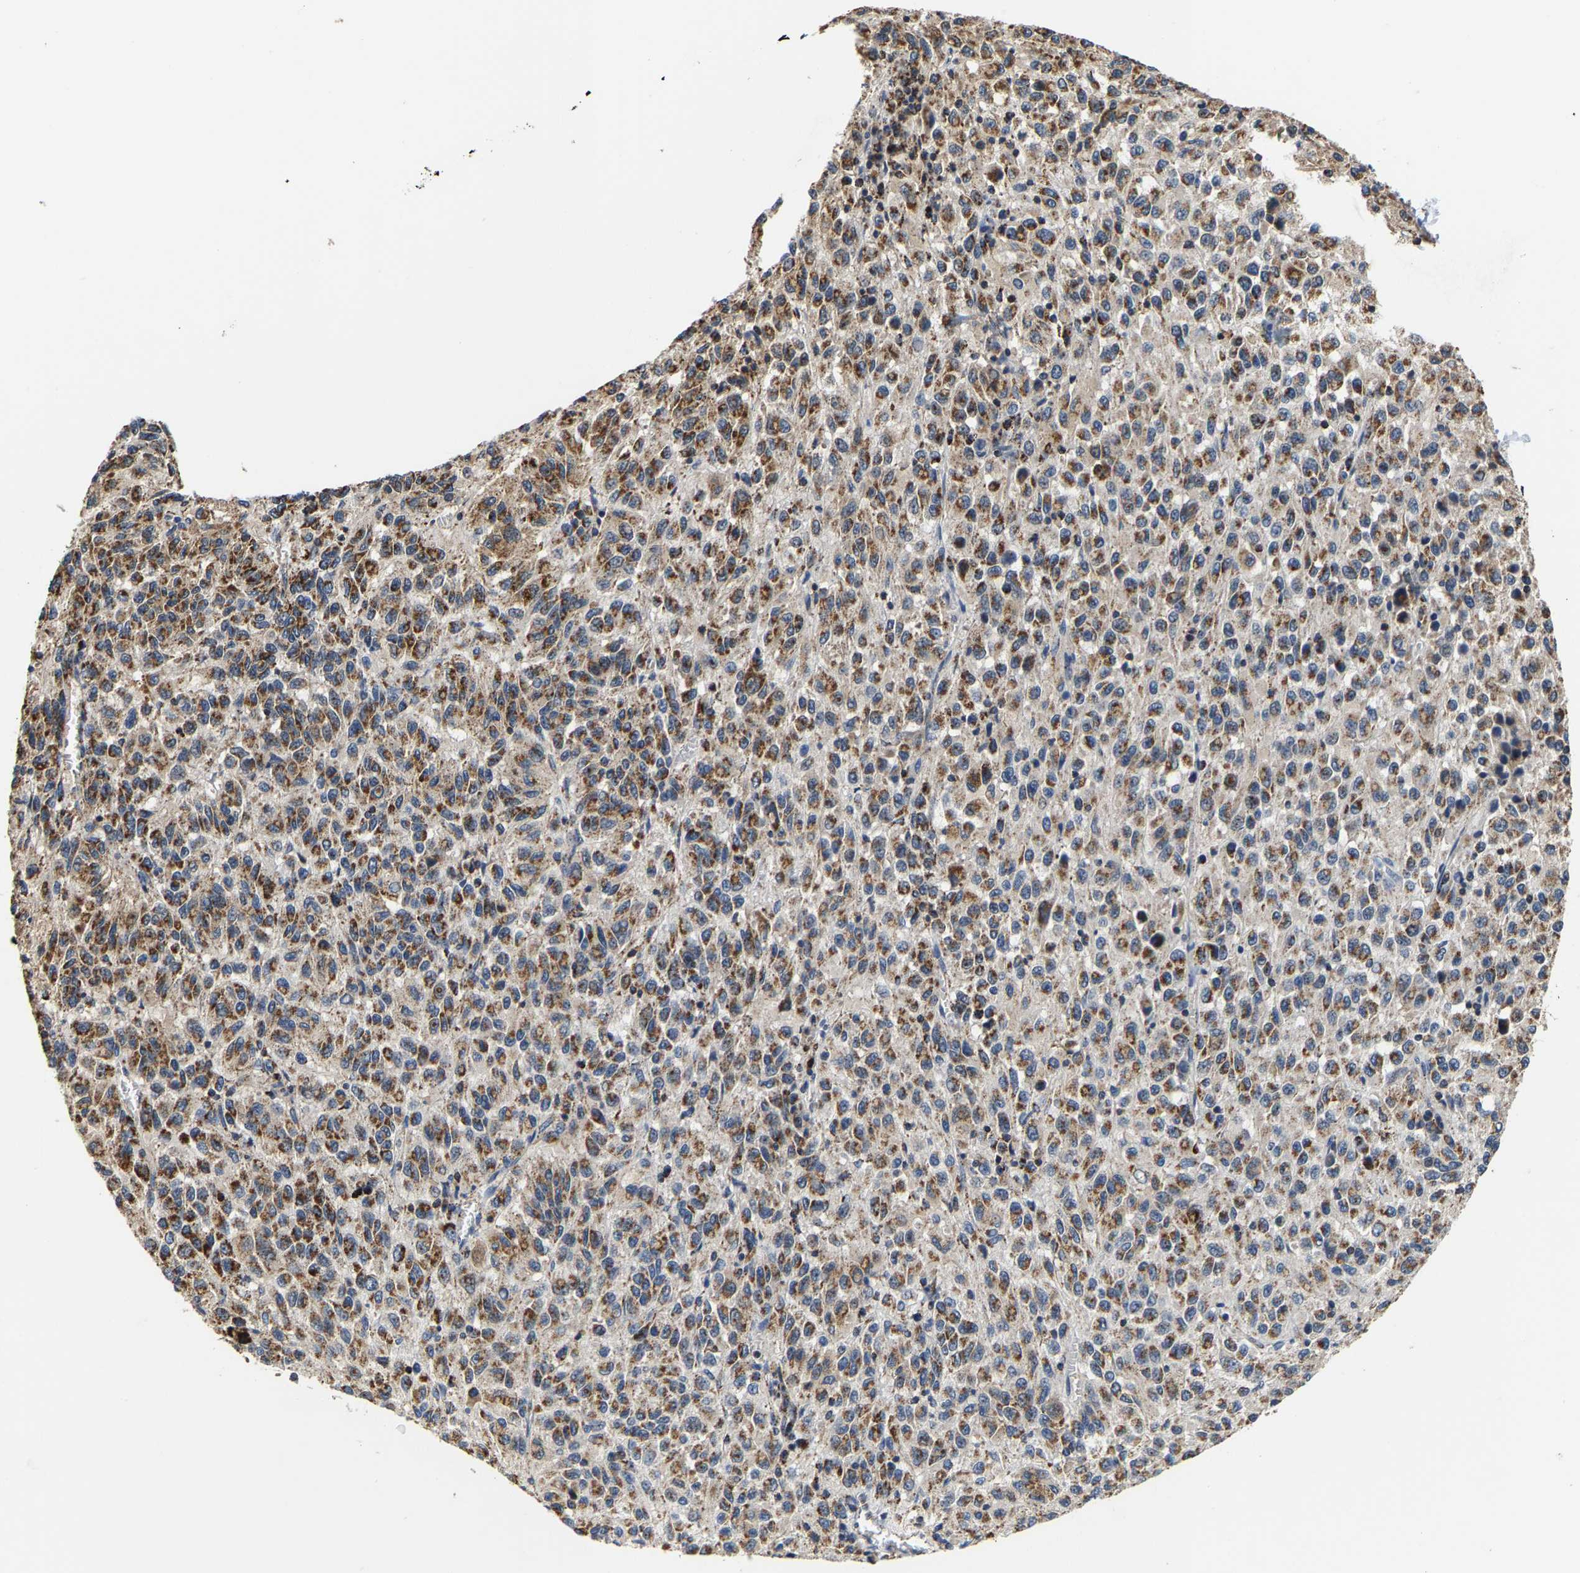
{"staining": {"intensity": "moderate", "quantity": ">75%", "location": "cytoplasmic/membranous"}, "tissue": "melanoma", "cell_type": "Tumor cells", "image_type": "cancer", "snomed": [{"axis": "morphology", "description": "Malignant melanoma, Metastatic site"}, {"axis": "topography", "description": "Lung"}], "caption": "Melanoma stained with a protein marker exhibits moderate staining in tumor cells.", "gene": "SHMT2", "patient": {"sex": "male", "age": 64}}